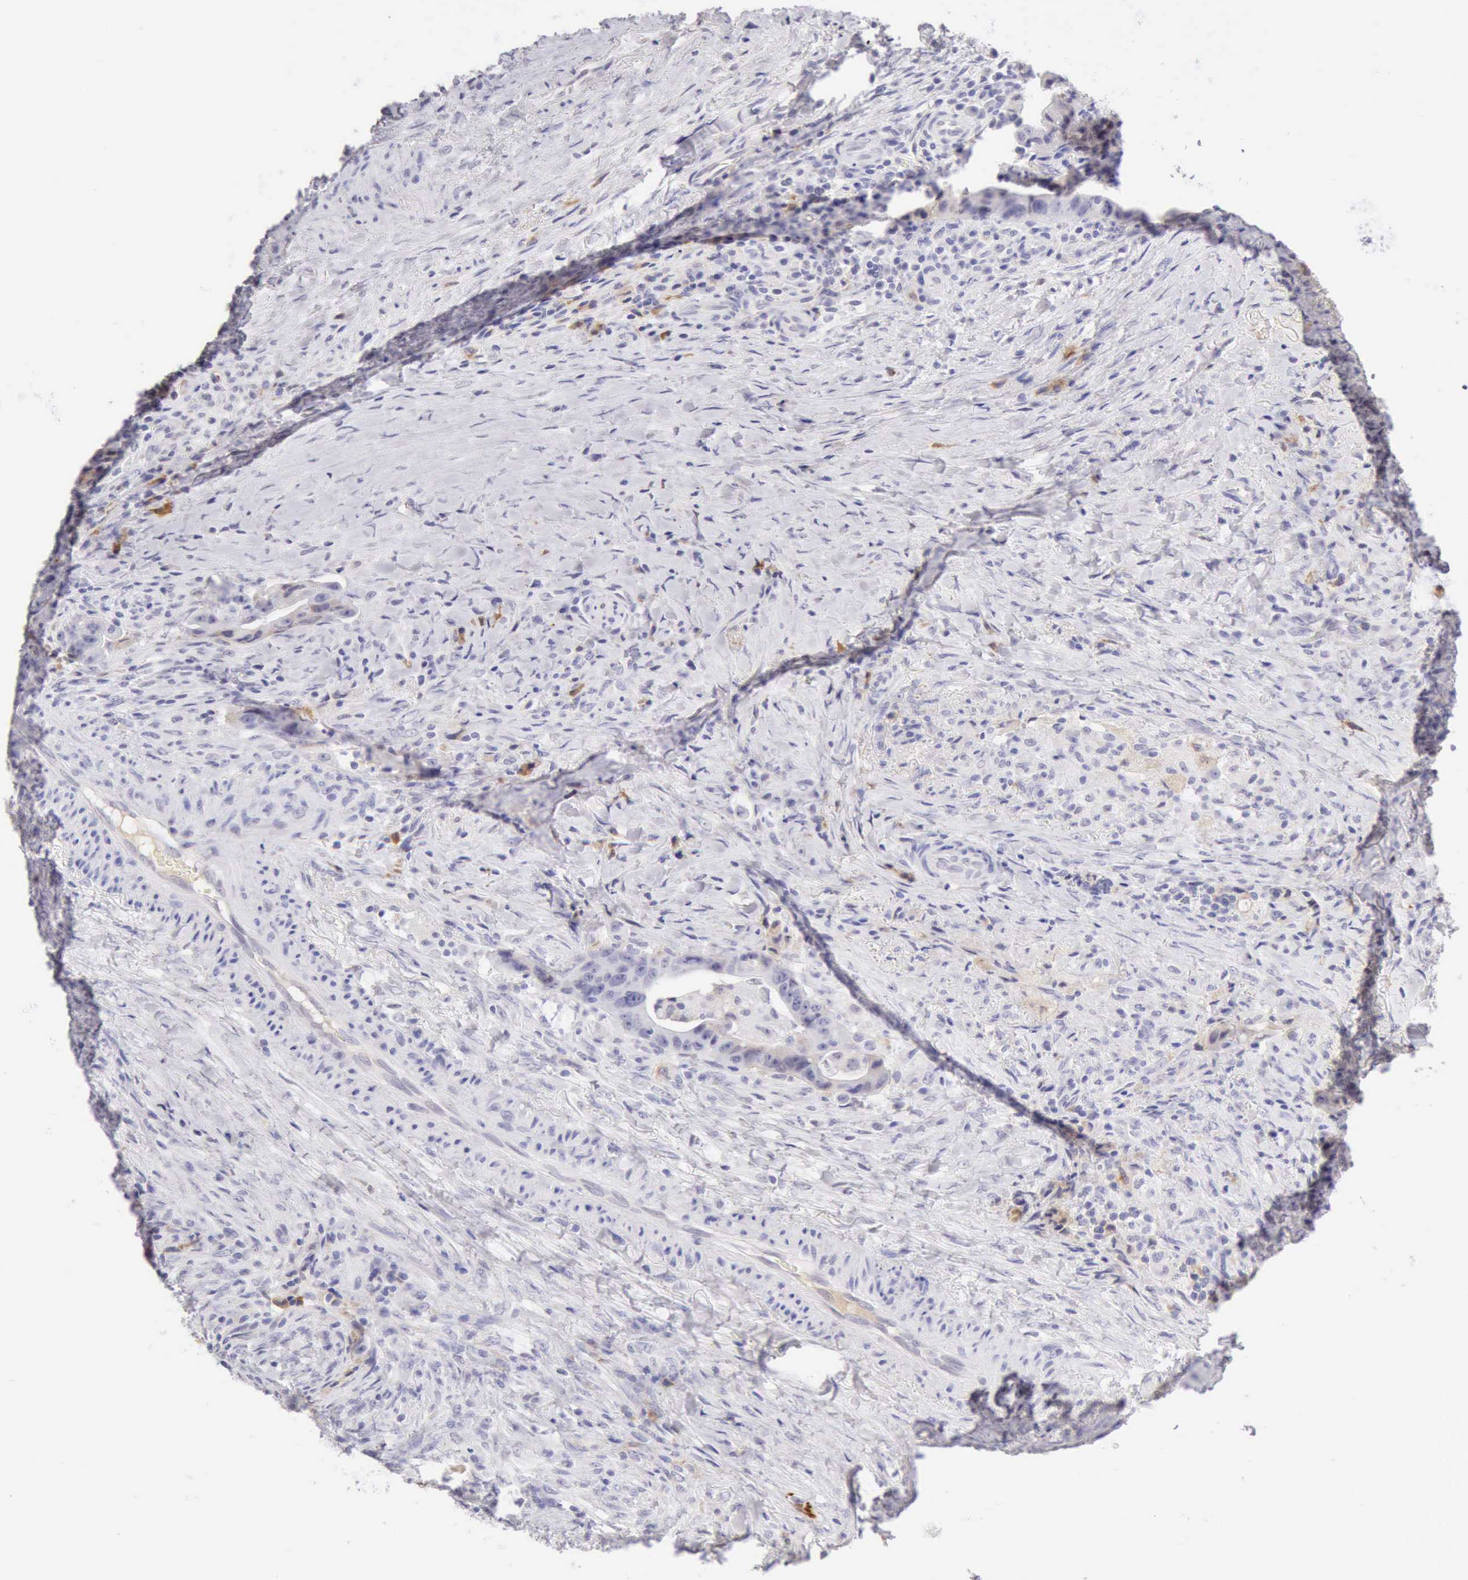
{"staining": {"intensity": "weak", "quantity": "<25%", "location": "cytoplasmic/membranous"}, "tissue": "colorectal cancer", "cell_type": "Tumor cells", "image_type": "cancer", "snomed": [{"axis": "morphology", "description": "Adenocarcinoma, NOS"}, {"axis": "topography", "description": "Rectum"}], "caption": "A high-resolution micrograph shows immunohistochemistry (IHC) staining of colorectal adenocarcinoma, which demonstrates no significant expression in tumor cells.", "gene": "RNASE1", "patient": {"sex": "female", "age": 71}}